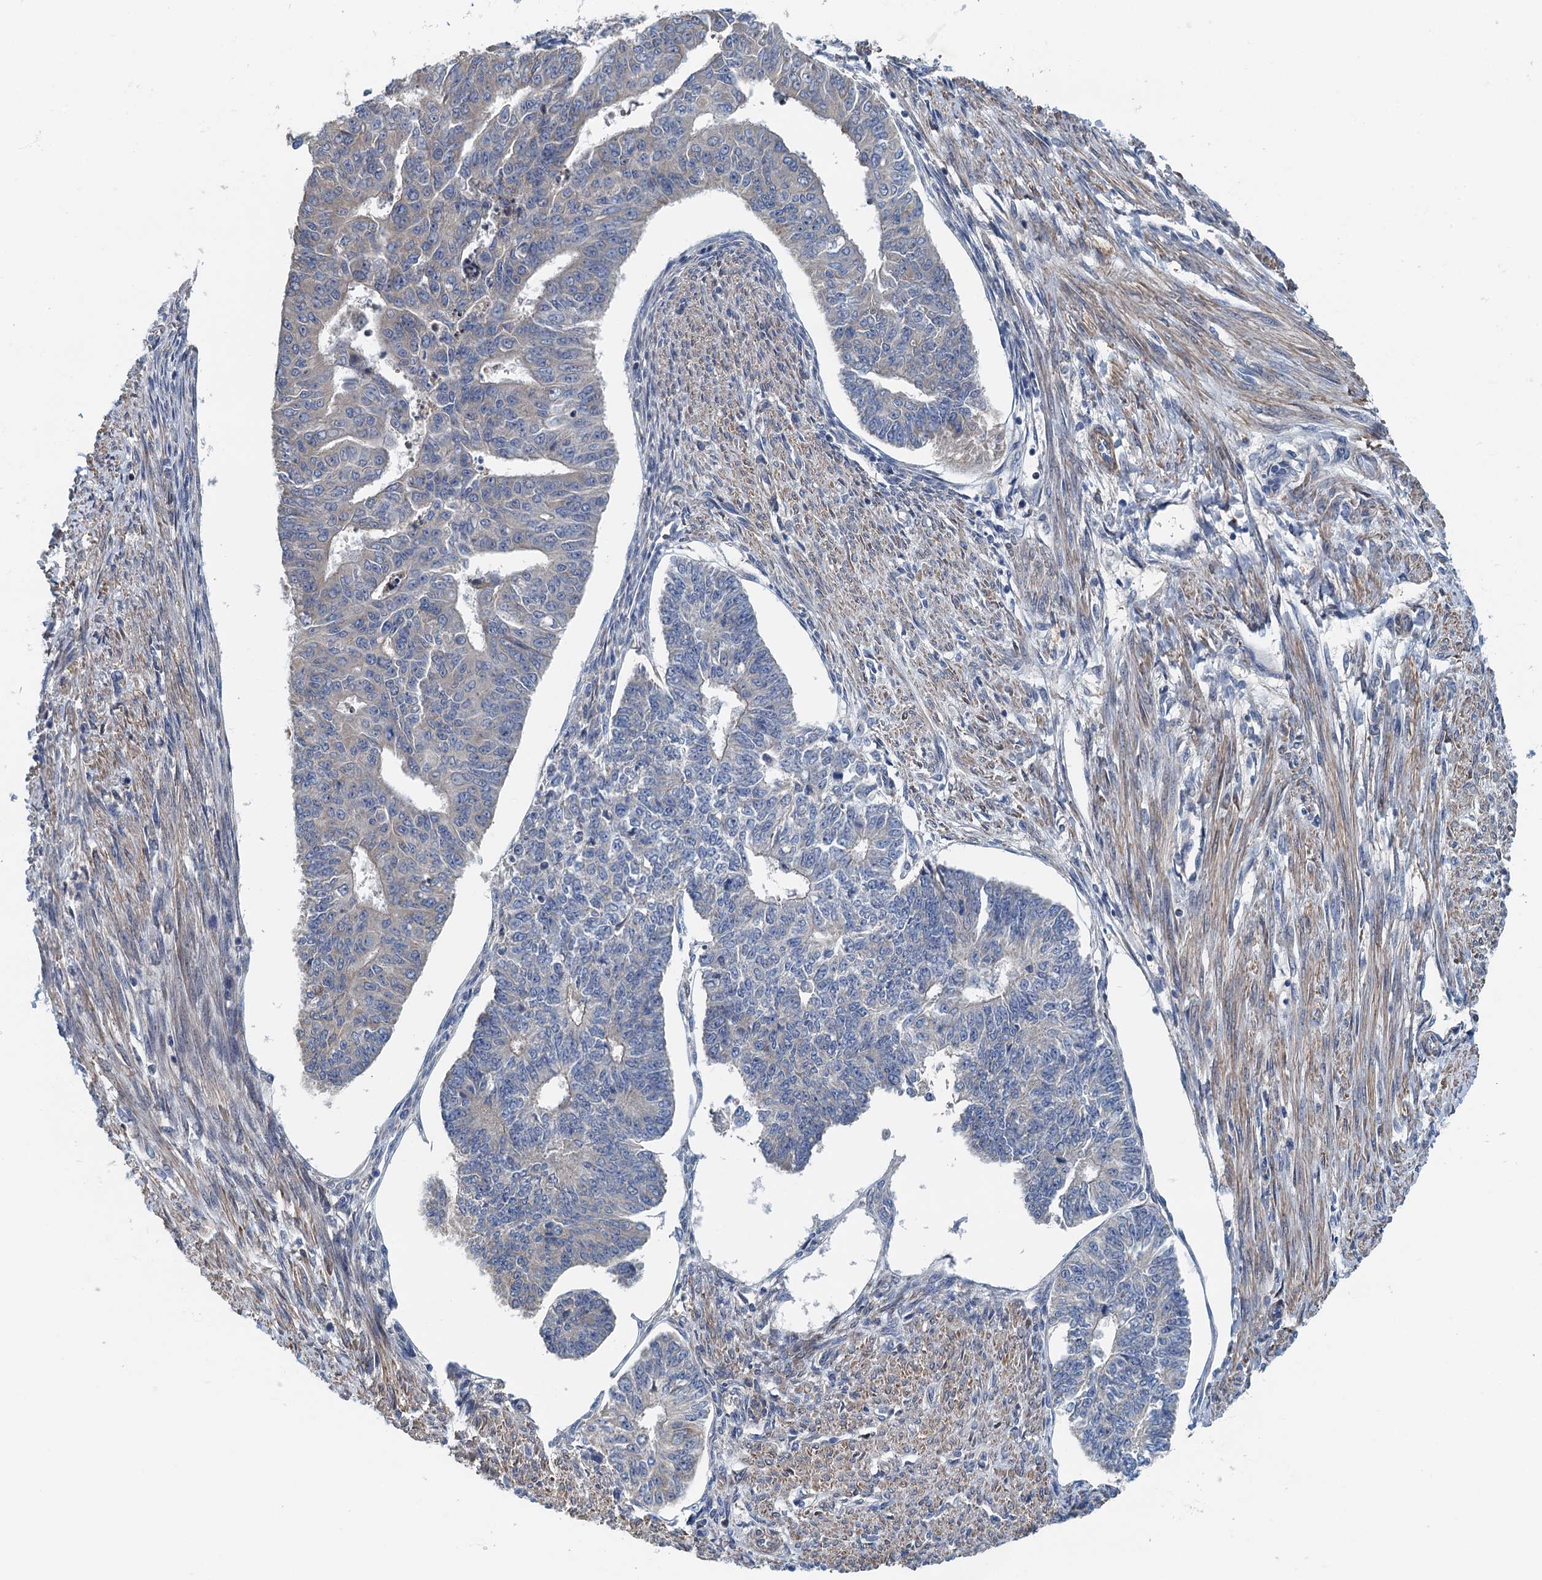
{"staining": {"intensity": "moderate", "quantity": "<25%", "location": "cytoplasmic/membranous"}, "tissue": "endometrial cancer", "cell_type": "Tumor cells", "image_type": "cancer", "snomed": [{"axis": "morphology", "description": "Adenocarcinoma, NOS"}, {"axis": "topography", "description": "Endometrium"}], "caption": "Moderate cytoplasmic/membranous expression for a protein is identified in about <25% of tumor cells of endometrial cancer (adenocarcinoma) using IHC.", "gene": "PPP1R14D", "patient": {"sex": "female", "age": 32}}